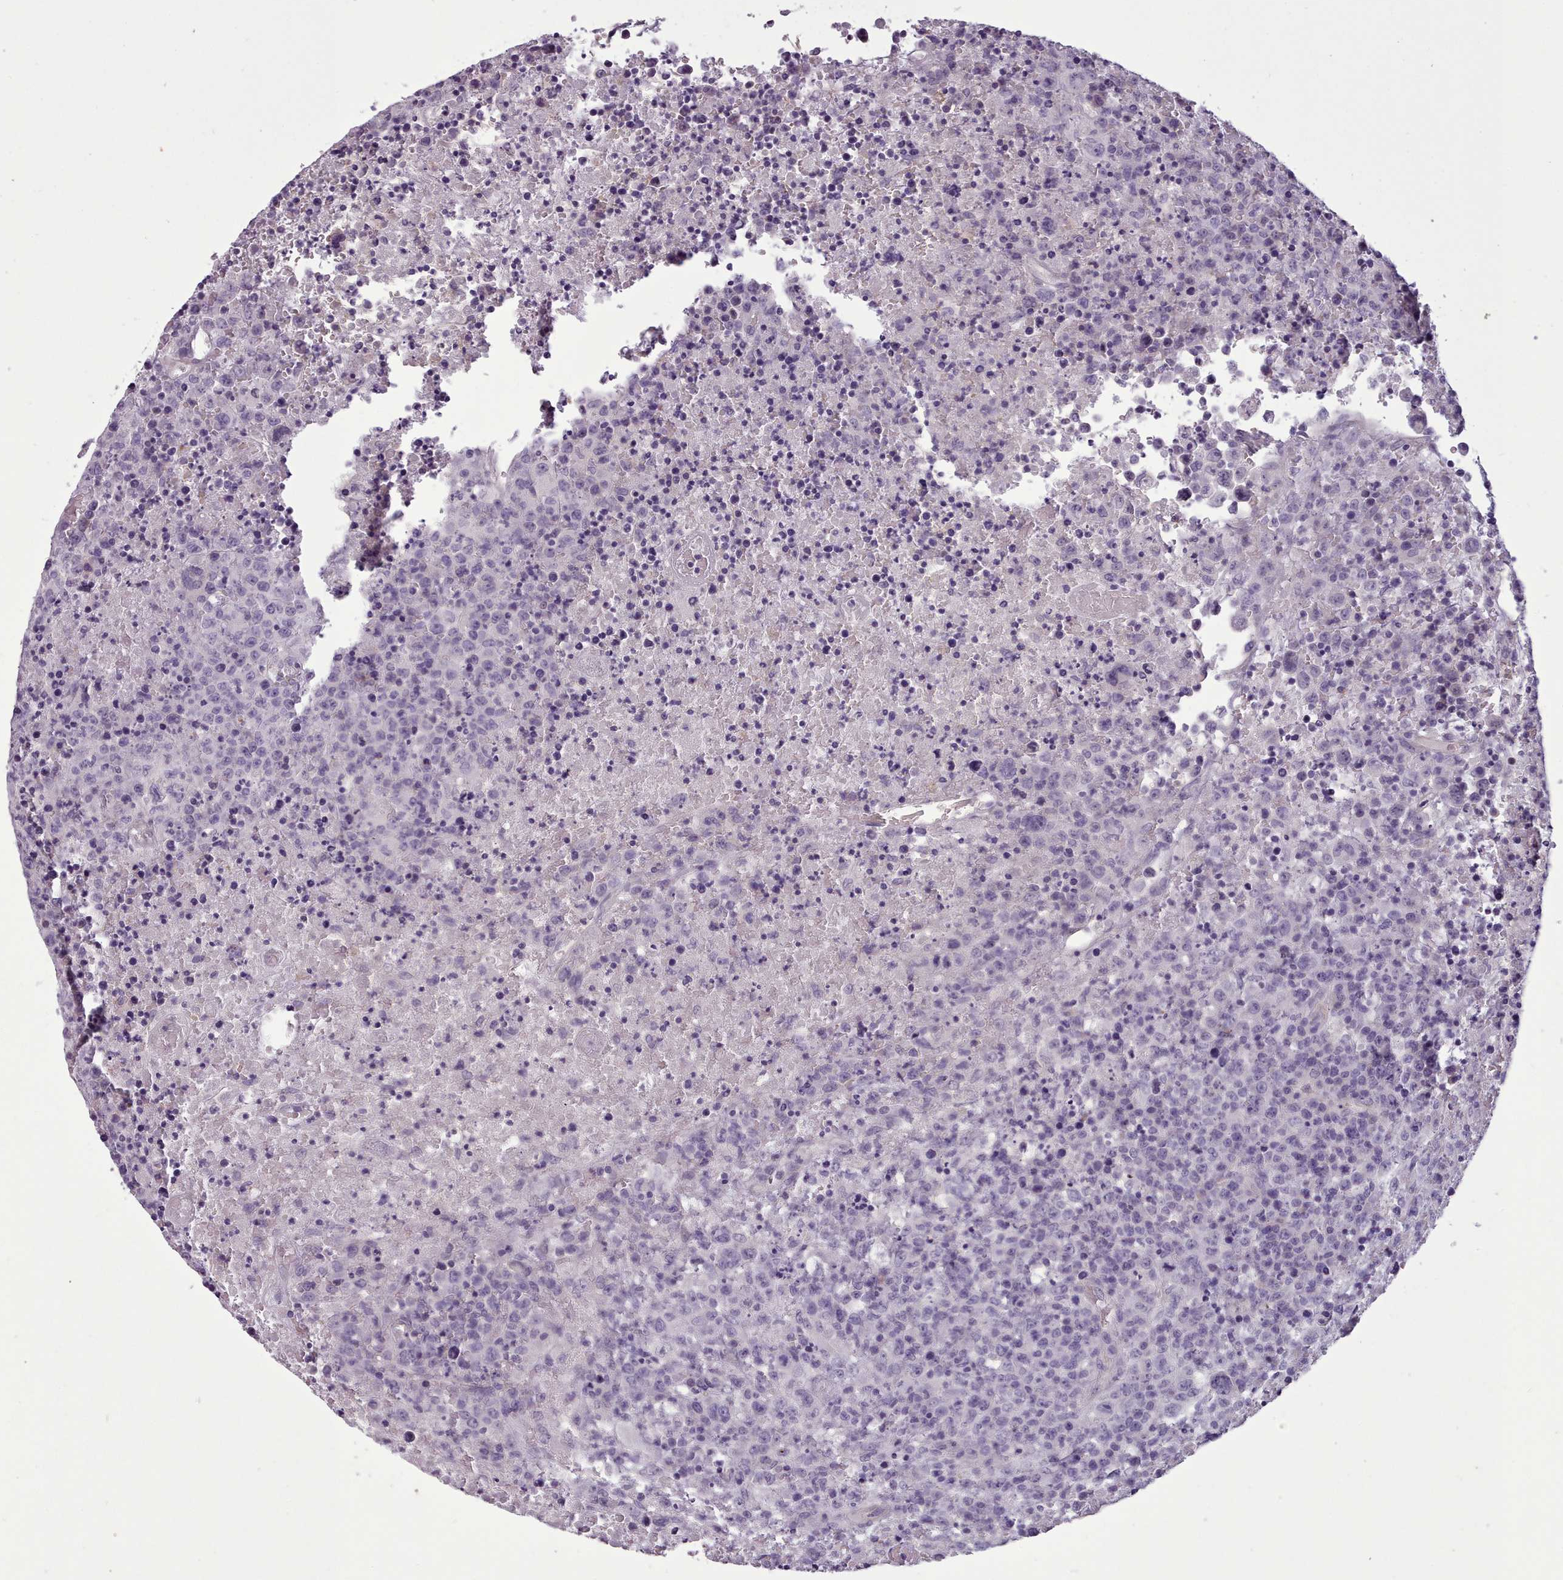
{"staining": {"intensity": "negative", "quantity": "none", "location": "none"}, "tissue": "lymphoma", "cell_type": "Tumor cells", "image_type": "cancer", "snomed": [{"axis": "morphology", "description": "Malignant lymphoma, non-Hodgkin's type, High grade"}, {"axis": "topography", "description": "Lymph node"}], "caption": "This is an immunohistochemistry (IHC) micrograph of high-grade malignant lymphoma, non-Hodgkin's type. There is no positivity in tumor cells.", "gene": "PLD4", "patient": {"sex": "male", "age": 16}}